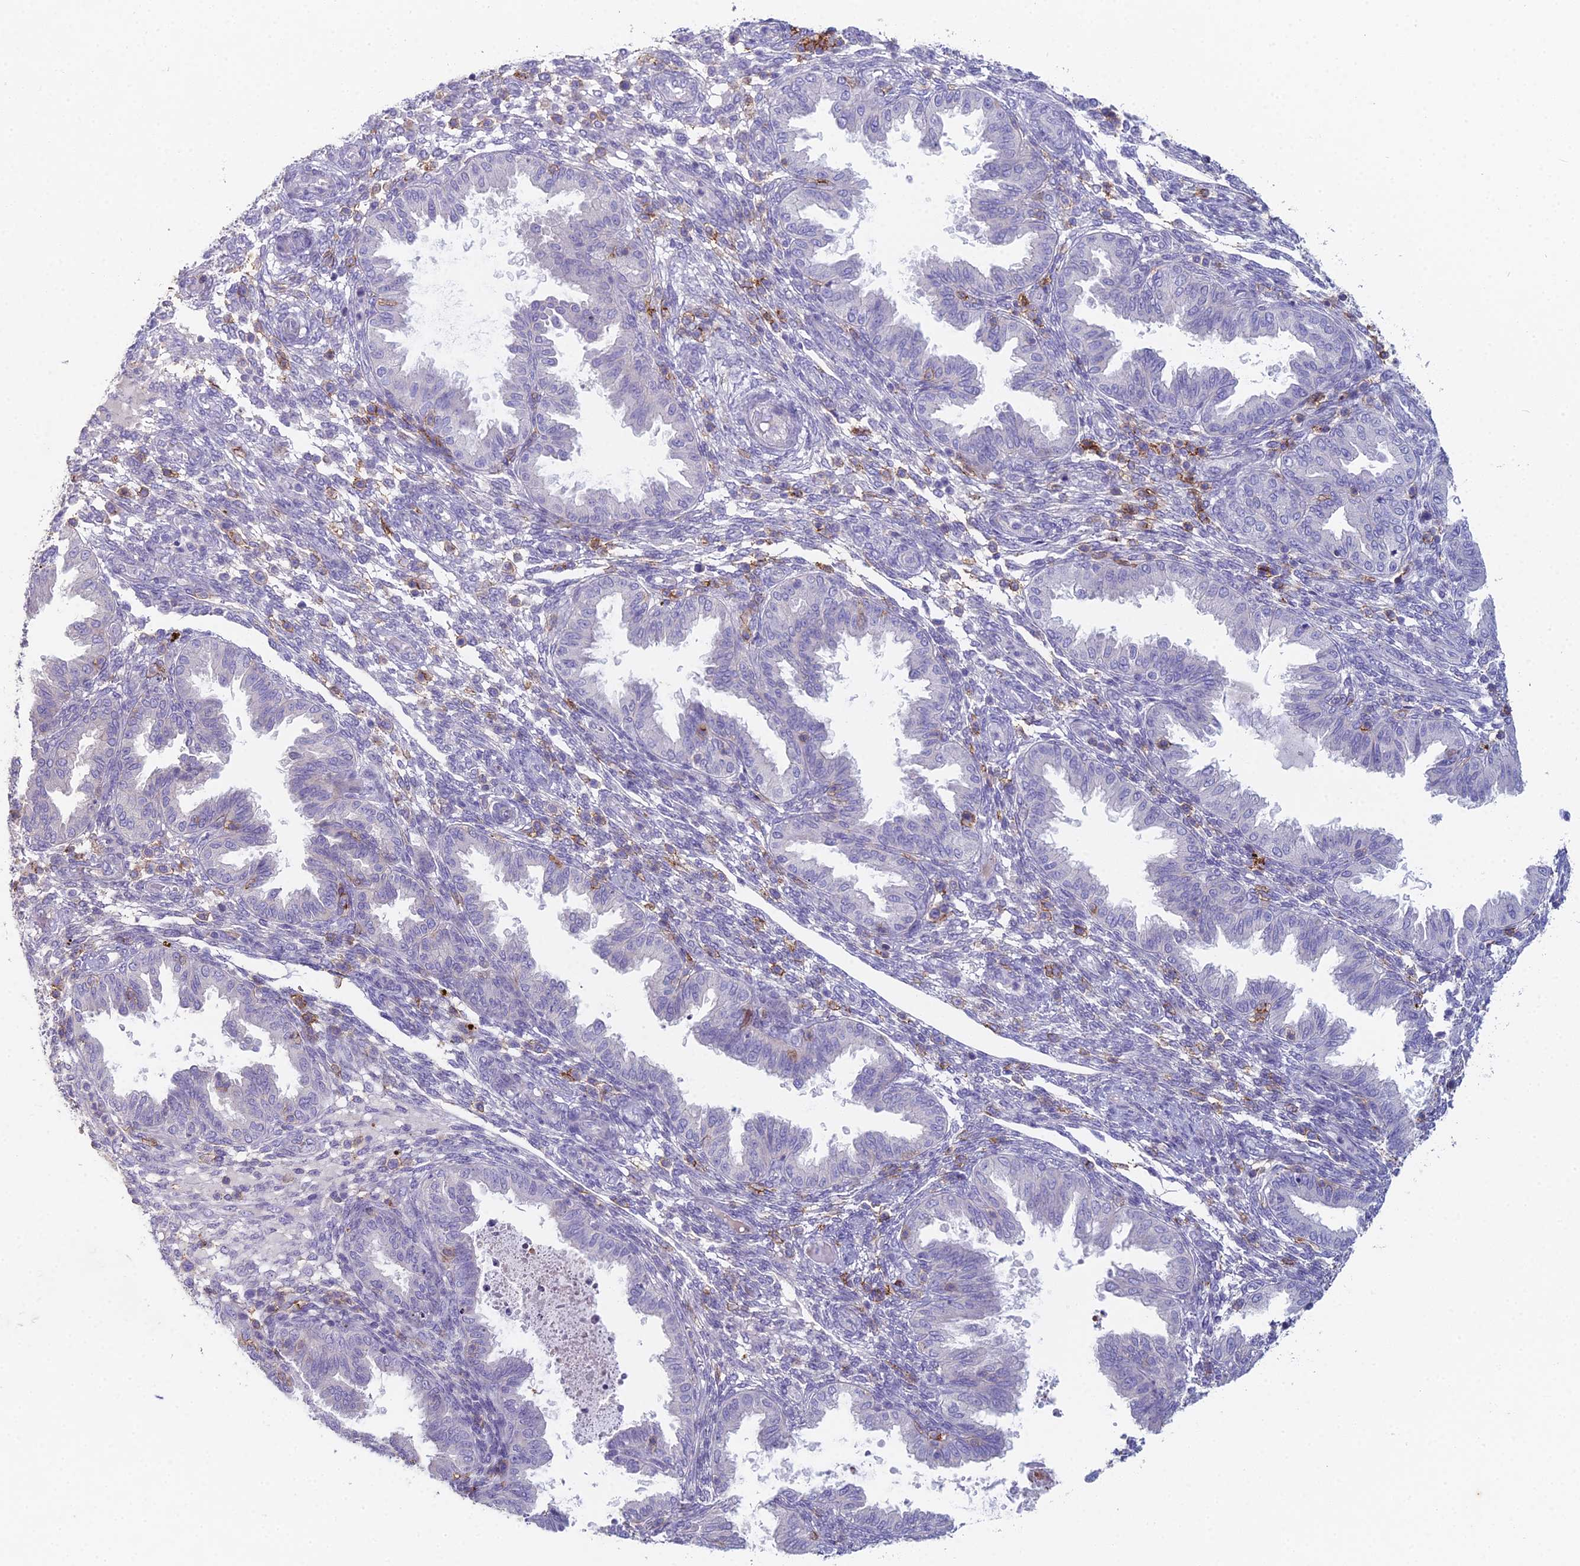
{"staining": {"intensity": "negative", "quantity": "none", "location": "none"}, "tissue": "endometrium", "cell_type": "Cells in endometrial stroma", "image_type": "normal", "snomed": [{"axis": "morphology", "description": "Normal tissue, NOS"}, {"axis": "topography", "description": "Endometrium"}], "caption": "DAB (3,3'-diaminobenzidine) immunohistochemical staining of benign human endometrium demonstrates no significant expression in cells in endometrial stroma. Brightfield microscopy of IHC stained with DAB (3,3'-diaminobenzidine) (brown) and hematoxylin (blue), captured at high magnification.", "gene": "NCAM1", "patient": {"sex": "female", "age": 33}}